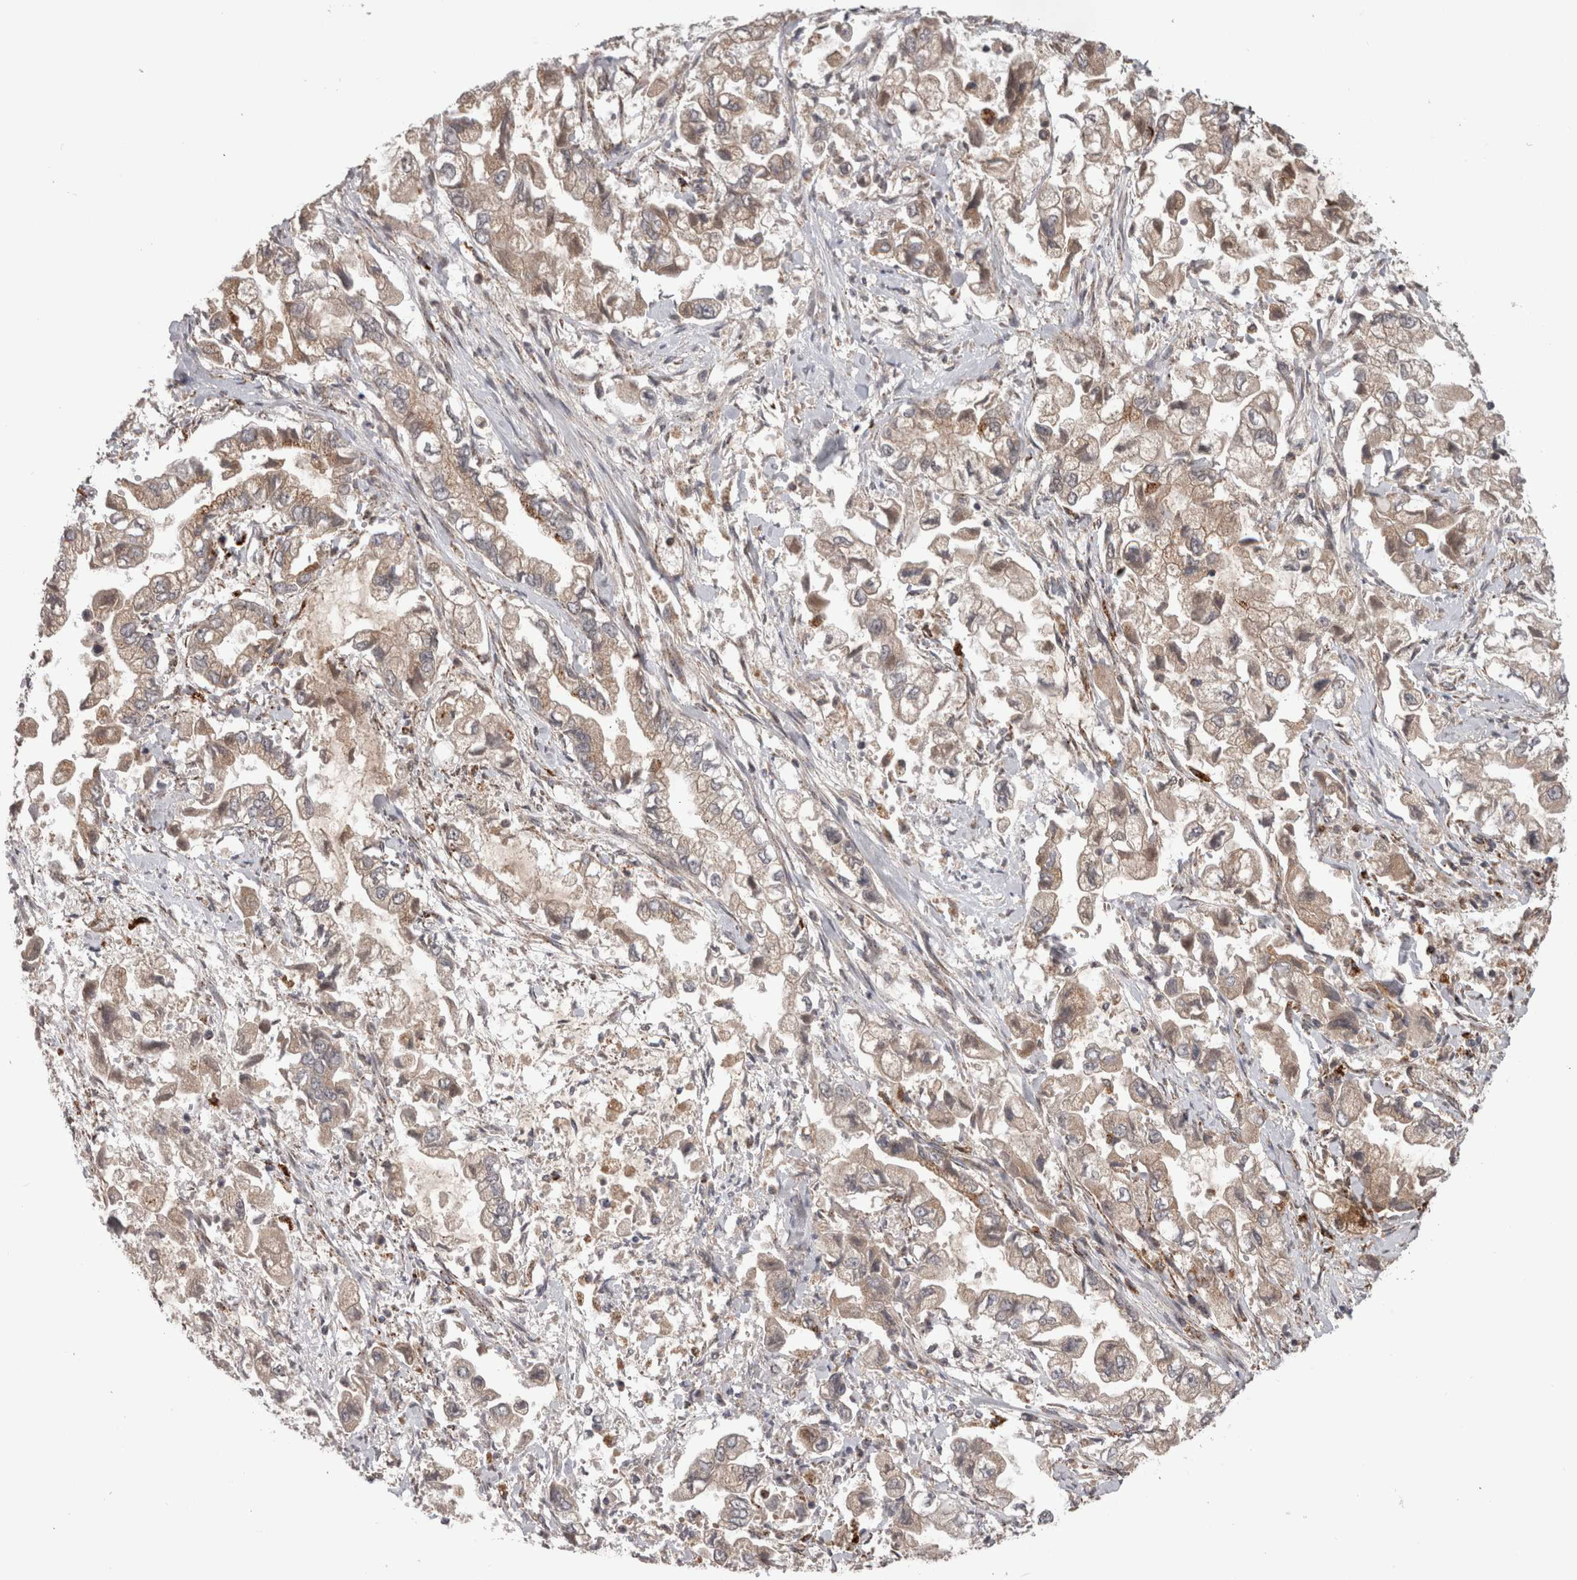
{"staining": {"intensity": "weak", "quantity": ">75%", "location": "cytoplasmic/membranous"}, "tissue": "stomach cancer", "cell_type": "Tumor cells", "image_type": "cancer", "snomed": [{"axis": "morphology", "description": "Normal tissue, NOS"}, {"axis": "morphology", "description": "Adenocarcinoma, NOS"}, {"axis": "topography", "description": "Stomach"}], "caption": "Tumor cells display low levels of weak cytoplasmic/membranous positivity in about >75% of cells in human adenocarcinoma (stomach). The protein is stained brown, and the nuclei are stained in blue (DAB IHC with brightfield microscopy, high magnification).", "gene": "CTSZ", "patient": {"sex": "male", "age": 62}}